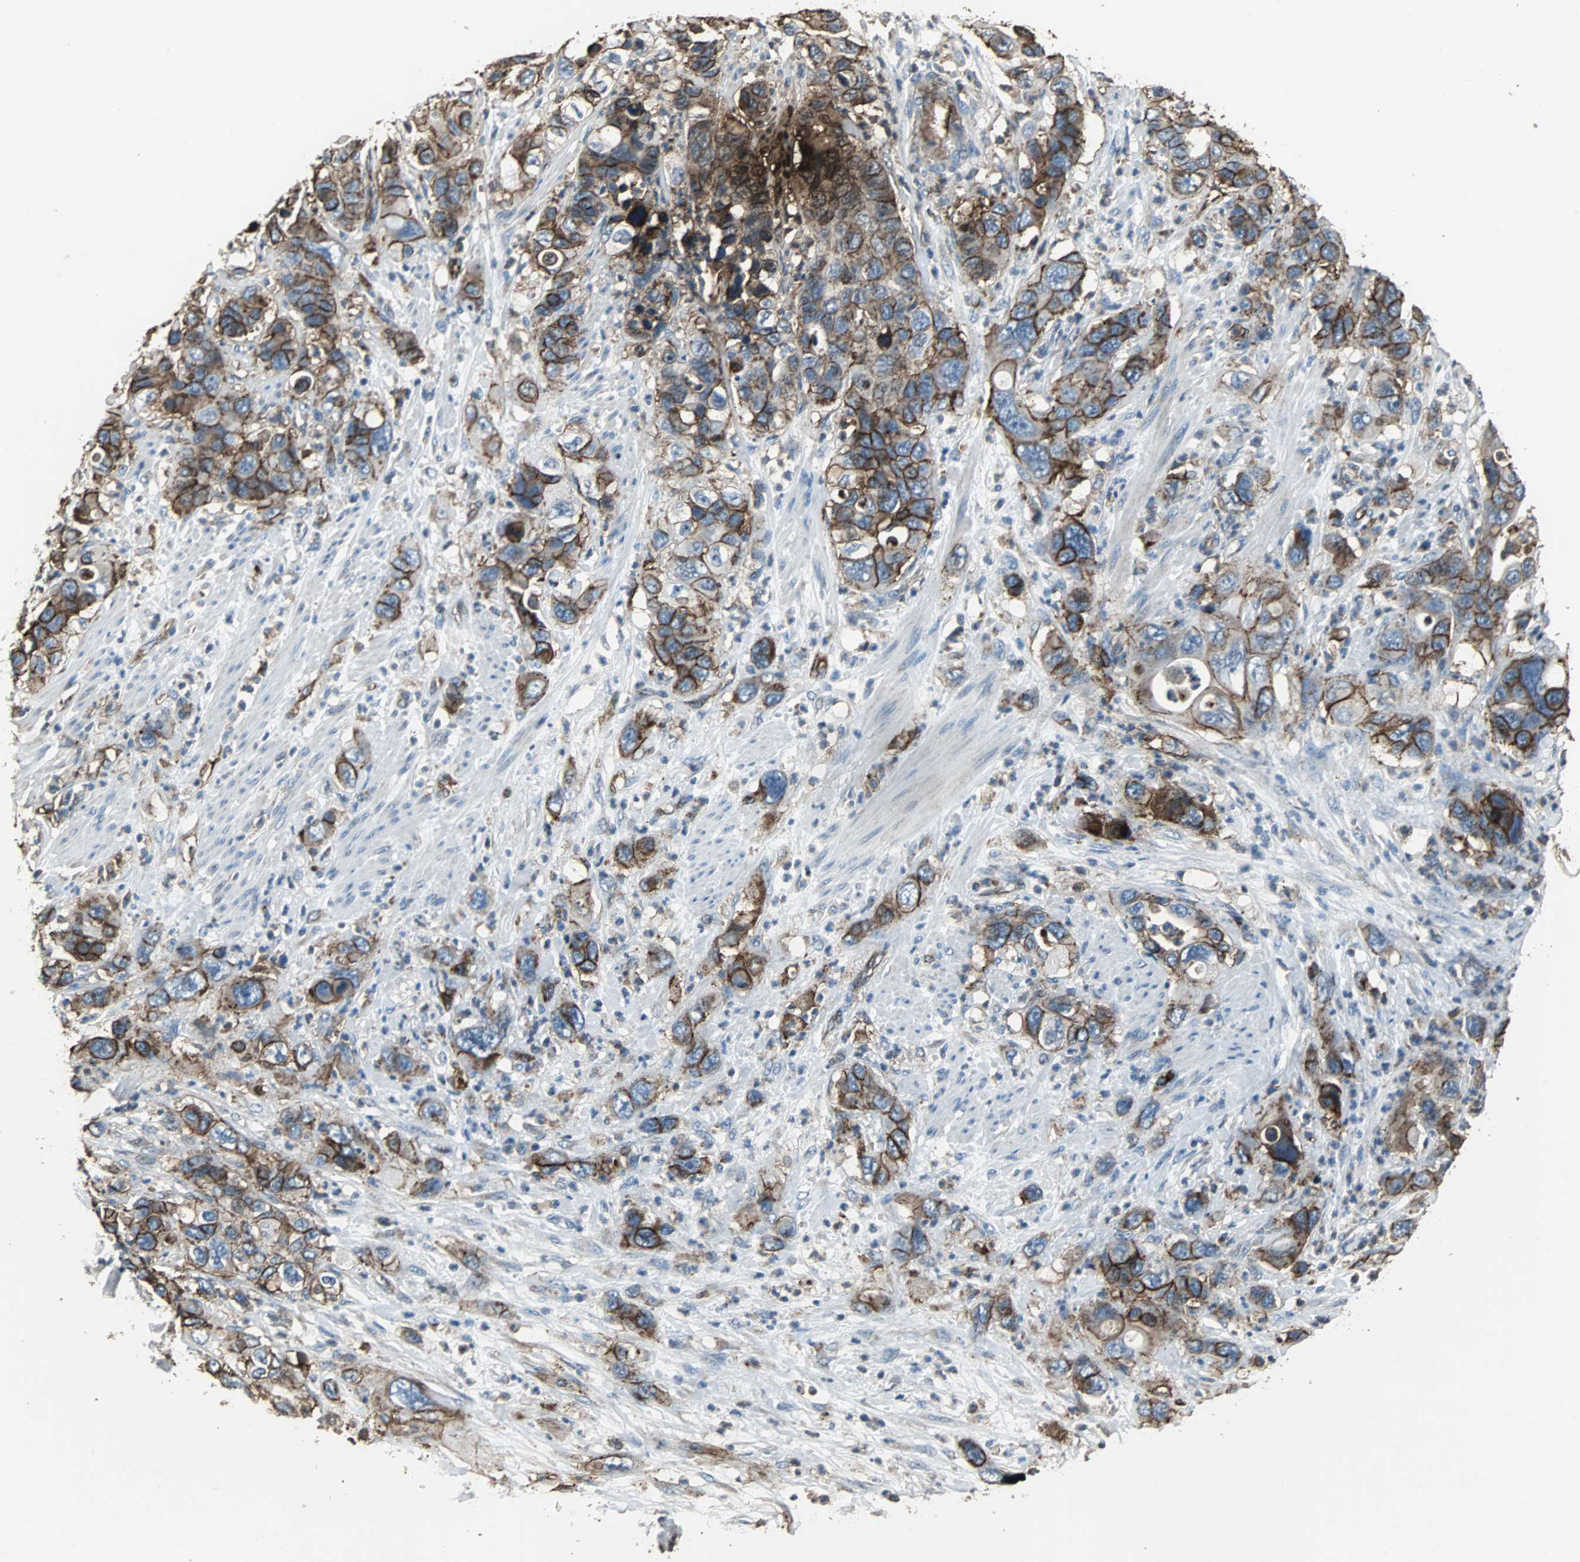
{"staining": {"intensity": "strong", "quantity": ">75%", "location": "cytoplasmic/membranous"}, "tissue": "pancreatic cancer", "cell_type": "Tumor cells", "image_type": "cancer", "snomed": [{"axis": "morphology", "description": "Adenocarcinoma, NOS"}, {"axis": "topography", "description": "Pancreas"}], "caption": "Brown immunohistochemical staining in pancreatic adenocarcinoma reveals strong cytoplasmic/membranous staining in approximately >75% of tumor cells.", "gene": "F11R", "patient": {"sex": "female", "age": 71}}